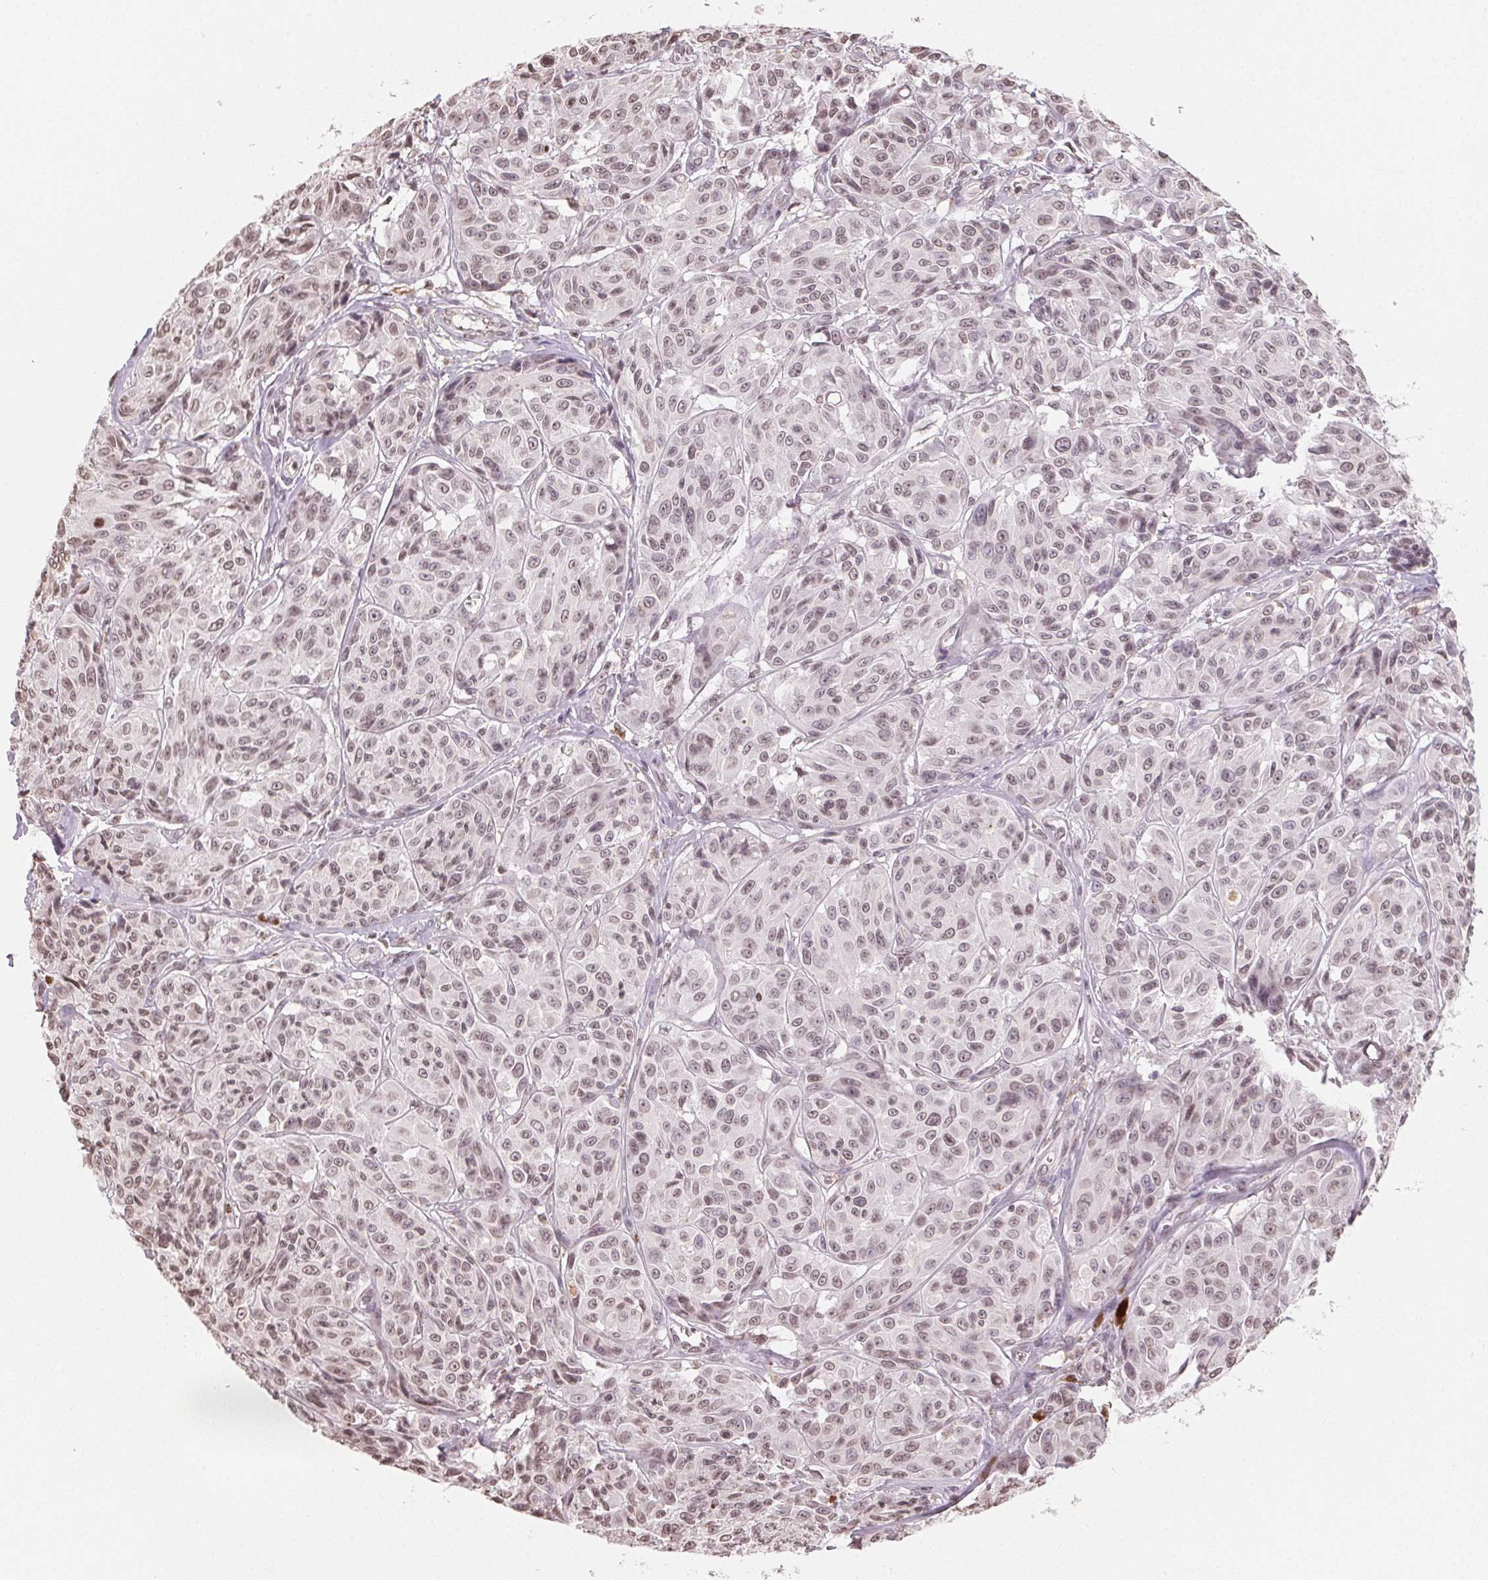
{"staining": {"intensity": "weak", "quantity": ">75%", "location": "nuclear"}, "tissue": "melanoma", "cell_type": "Tumor cells", "image_type": "cancer", "snomed": [{"axis": "morphology", "description": "Malignant melanoma, NOS"}, {"axis": "topography", "description": "Skin"}], "caption": "Approximately >75% of tumor cells in human malignant melanoma exhibit weak nuclear protein expression as visualized by brown immunohistochemical staining.", "gene": "TBP", "patient": {"sex": "male", "age": 91}}